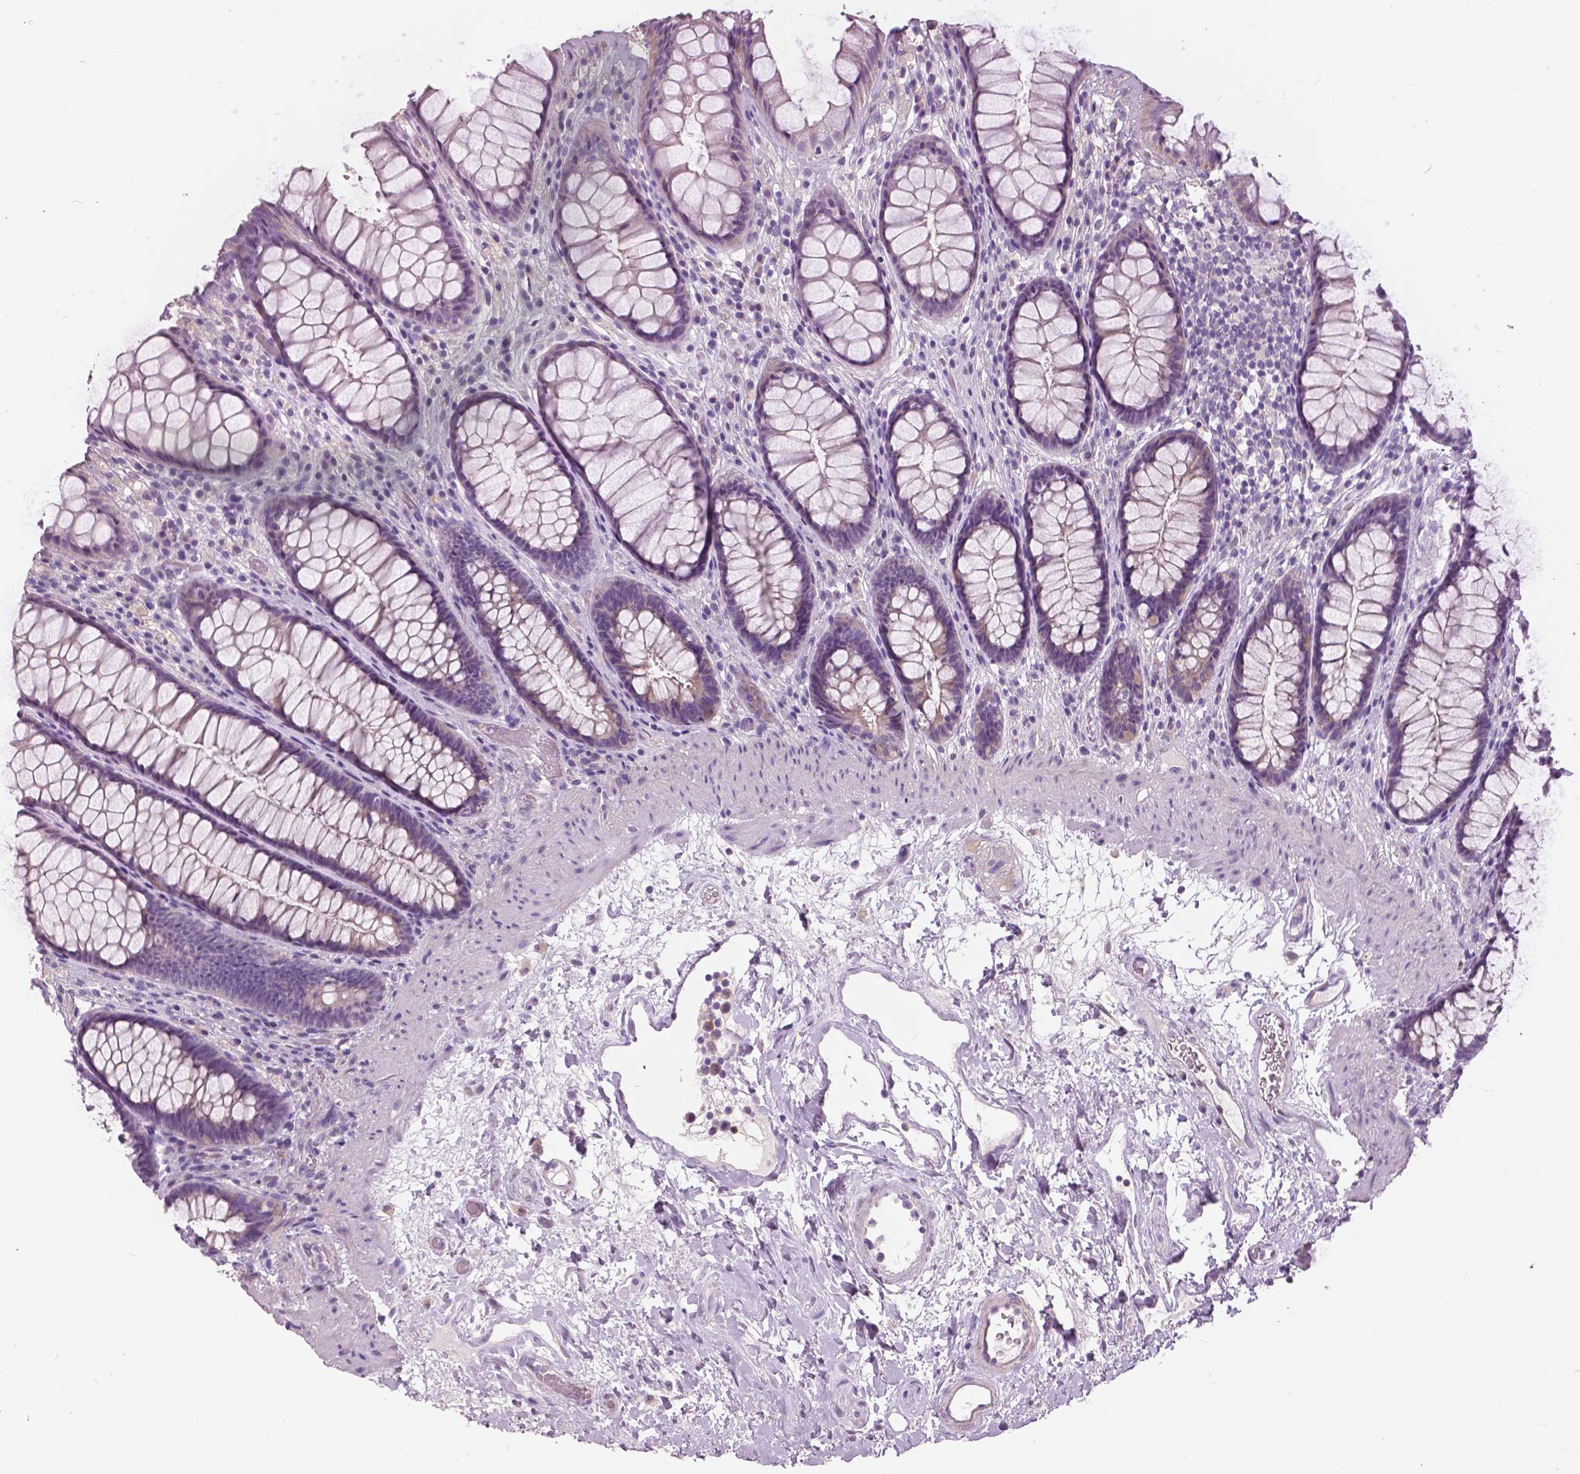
{"staining": {"intensity": "negative", "quantity": "none", "location": "none"}, "tissue": "rectum", "cell_type": "Glandular cells", "image_type": "normal", "snomed": [{"axis": "morphology", "description": "Normal tissue, NOS"}, {"axis": "topography", "description": "Rectum"}], "caption": "High power microscopy histopathology image of an IHC histopathology image of normal rectum, revealing no significant staining in glandular cells.", "gene": "SERPINI1", "patient": {"sex": "male", "age": 72}}